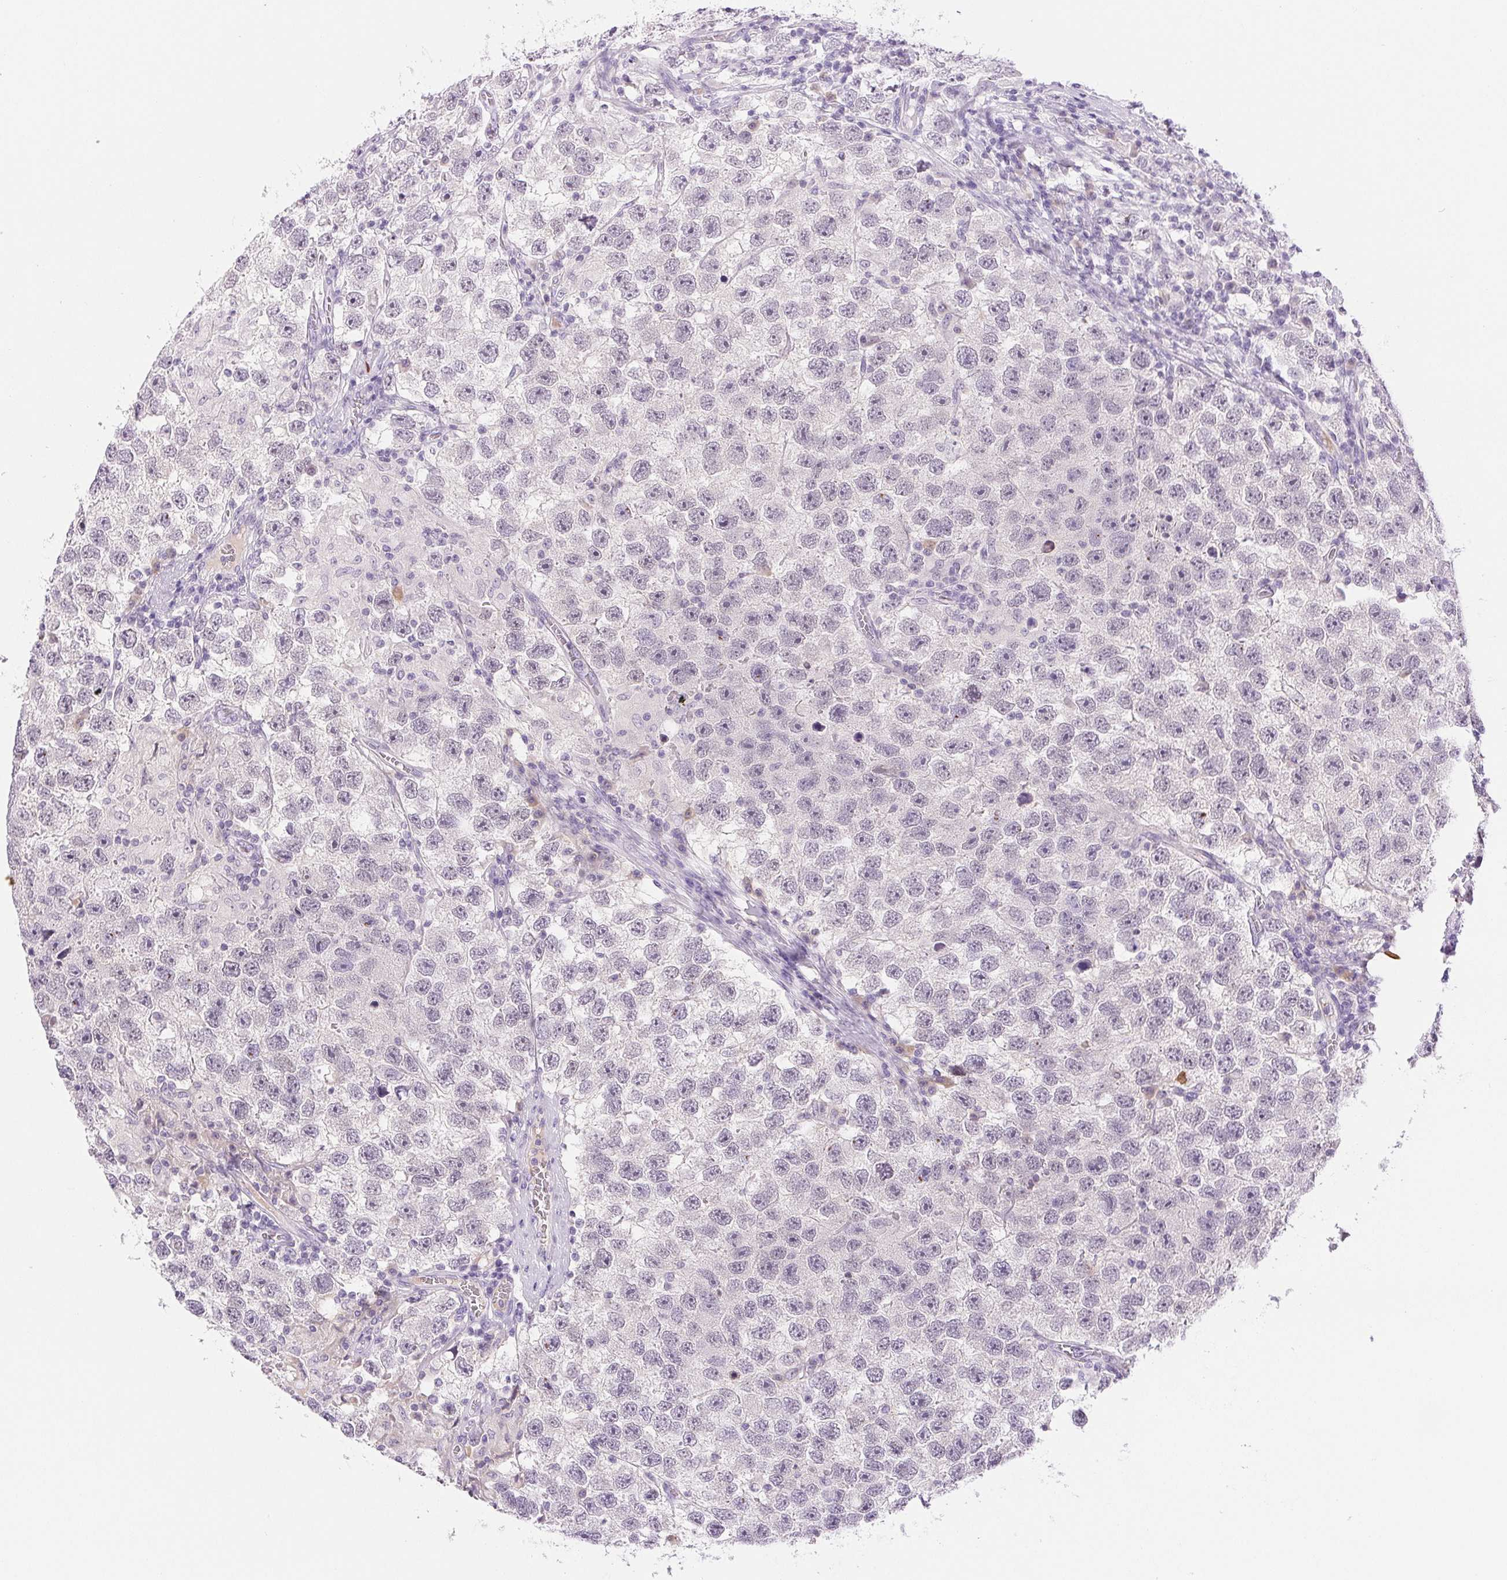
{"staining": {"intensity": "negative", "quantity": "none", "location": "none"}, "tissue": "testis cancer", "cell_type": "Tumor cells", "image_type": "cancer", "snomed": [{"axis": "morphology", "description": "Seminoma, NOS"}, {"axis": "topography", "description": "Testis"}], "caption": "This is a photomicrograph of immunohistochemistry staining of testis cancer (seminoma), which shows no expression in tumor cells.", "gene": "IFIT1B", "patient": {"sex": "male", "age": 26}}